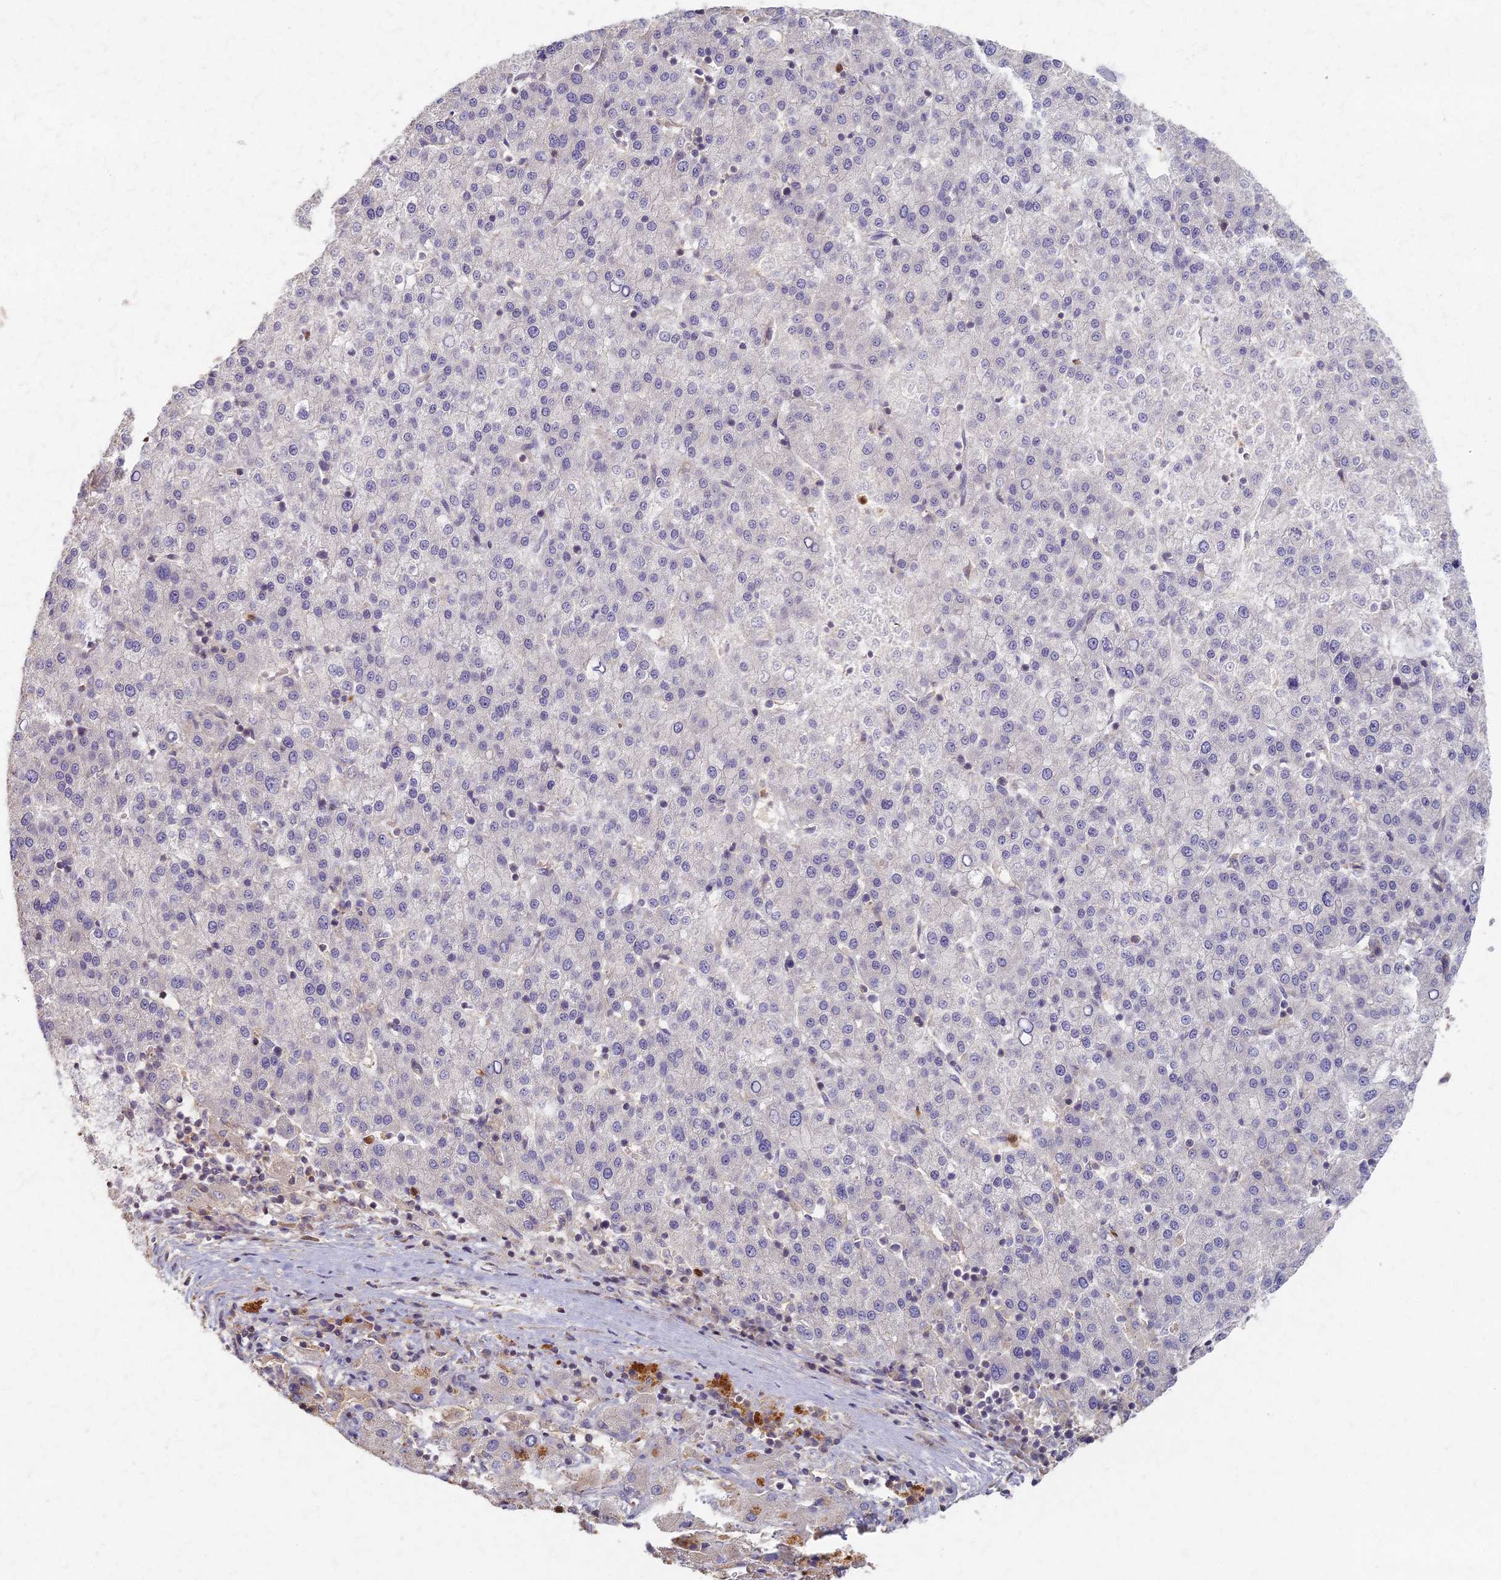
{"staining": {"intensity": "negative", "quantity": "none", "location": "none"}, "tissue": "liver cancer", "cell_type": "Tumor cells", "image_type": "cancer", "snomed": [{"axis": "morphology", "description": "Carcinoma, Hepatocellular, NOS"}, {"axis": "topography", "description": "Liver"}], "caption": "Immunohistochemistry (IHC) image of neoplastic tissue: liver hepatocellular carcinoma stained with DAB (3,3'-diaminobenzidine) shows no significant protein expression in tumor cells.", "gene": "AP4E1", "patient": {"sex": "female", "age": 58}}